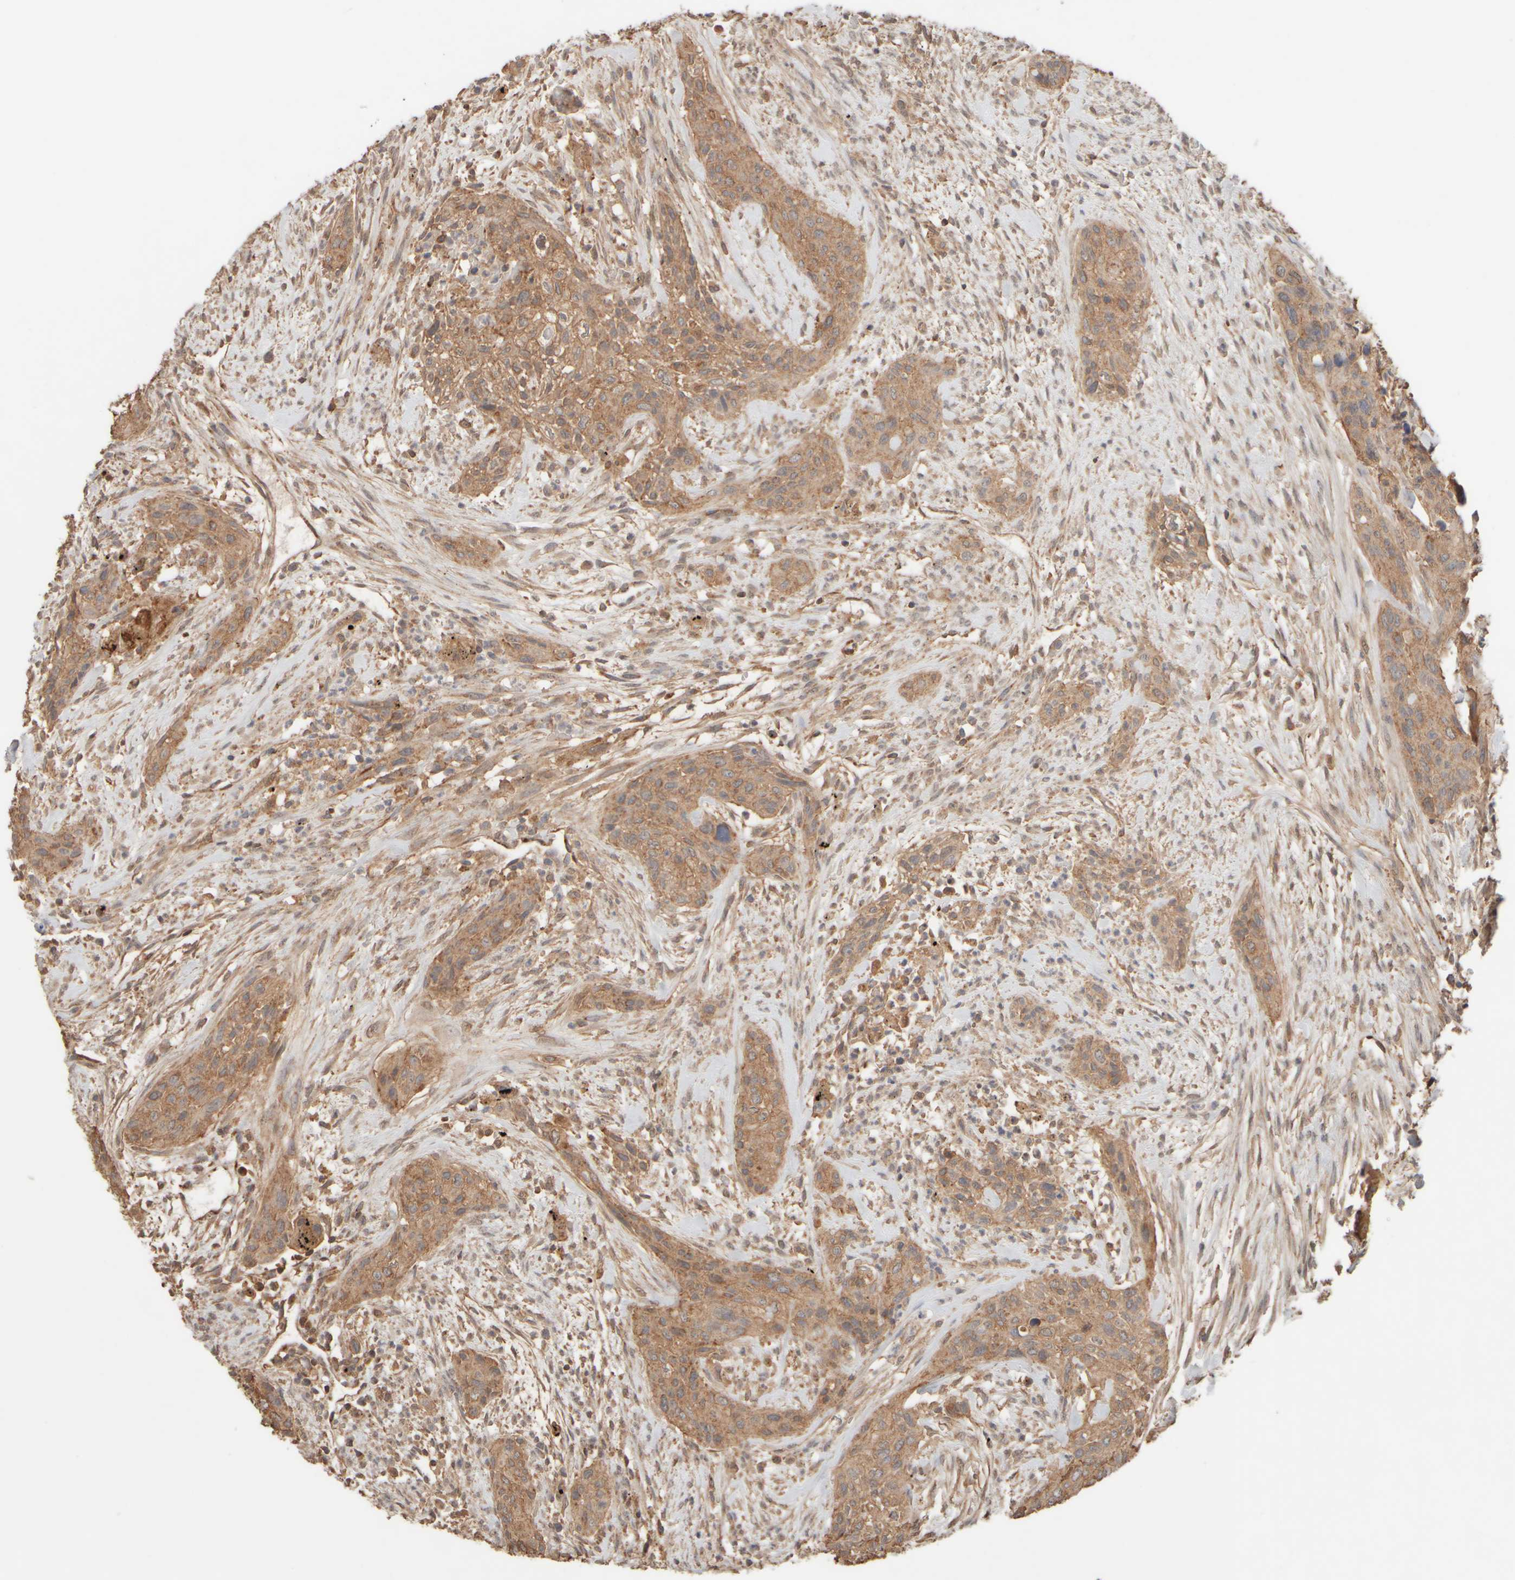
{"staining": {"intensity": "moderate", "quantity": ">75%", "location": "cytoplasmic/membranous"}, "tissue": "urothelial cancer", "cell_type": "Tumor cells", "image_type": "cancer", "snomed": [{"axis": "morphology", "description": "Urothelial carcinoma, High grade"}, {"axis": "topography", "description": "Urinary bladder"}], "caption": "IHC of human urothelial cancer displays medium levels of moderate cytoplasmic/membranous positivity in approximately >75% of tumor cells.", "gene": "EIF2B3", "patient": {"sex": "male", "age": 35}}